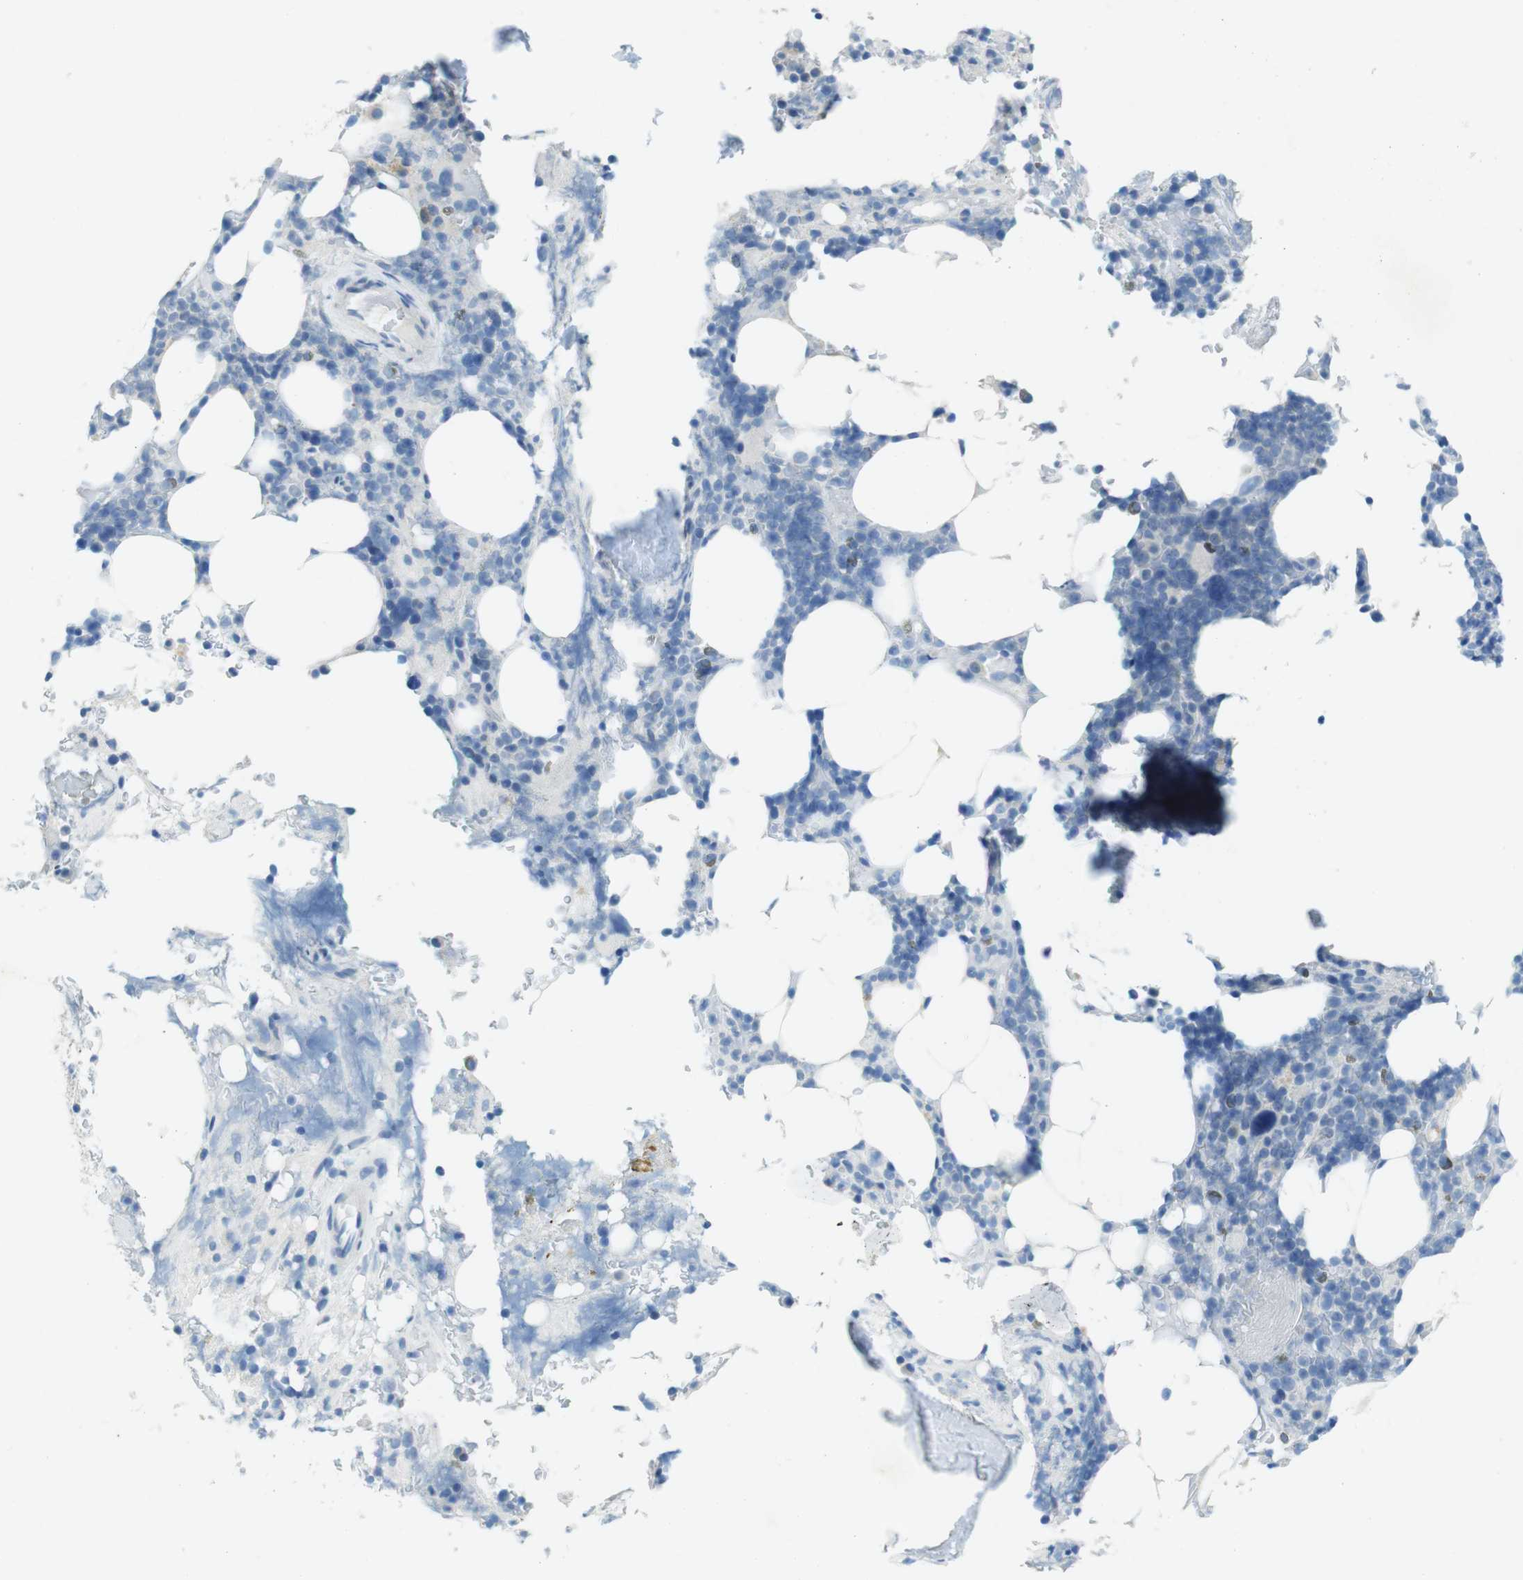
{"staining": {"intensity": "negative", "quantity": "none", "location": "none"}, "tissue": "bone marrow", "cell_type": "Hematopoietic cells", "image_type": "normal", "snomed": [{"axis": "morphology", "description": "Normal tissue, NOS"}, {"axis": "topography", "description": "Bone marrow"}], "caption": "Hematopoietic cells are negative for brown protein staining in benign bone marrow. (Brightfield microscopy of DAB immunohistochemistry at high magnification).", "gene": "CD320", "patient": {"sex": "female", "age": 73}}